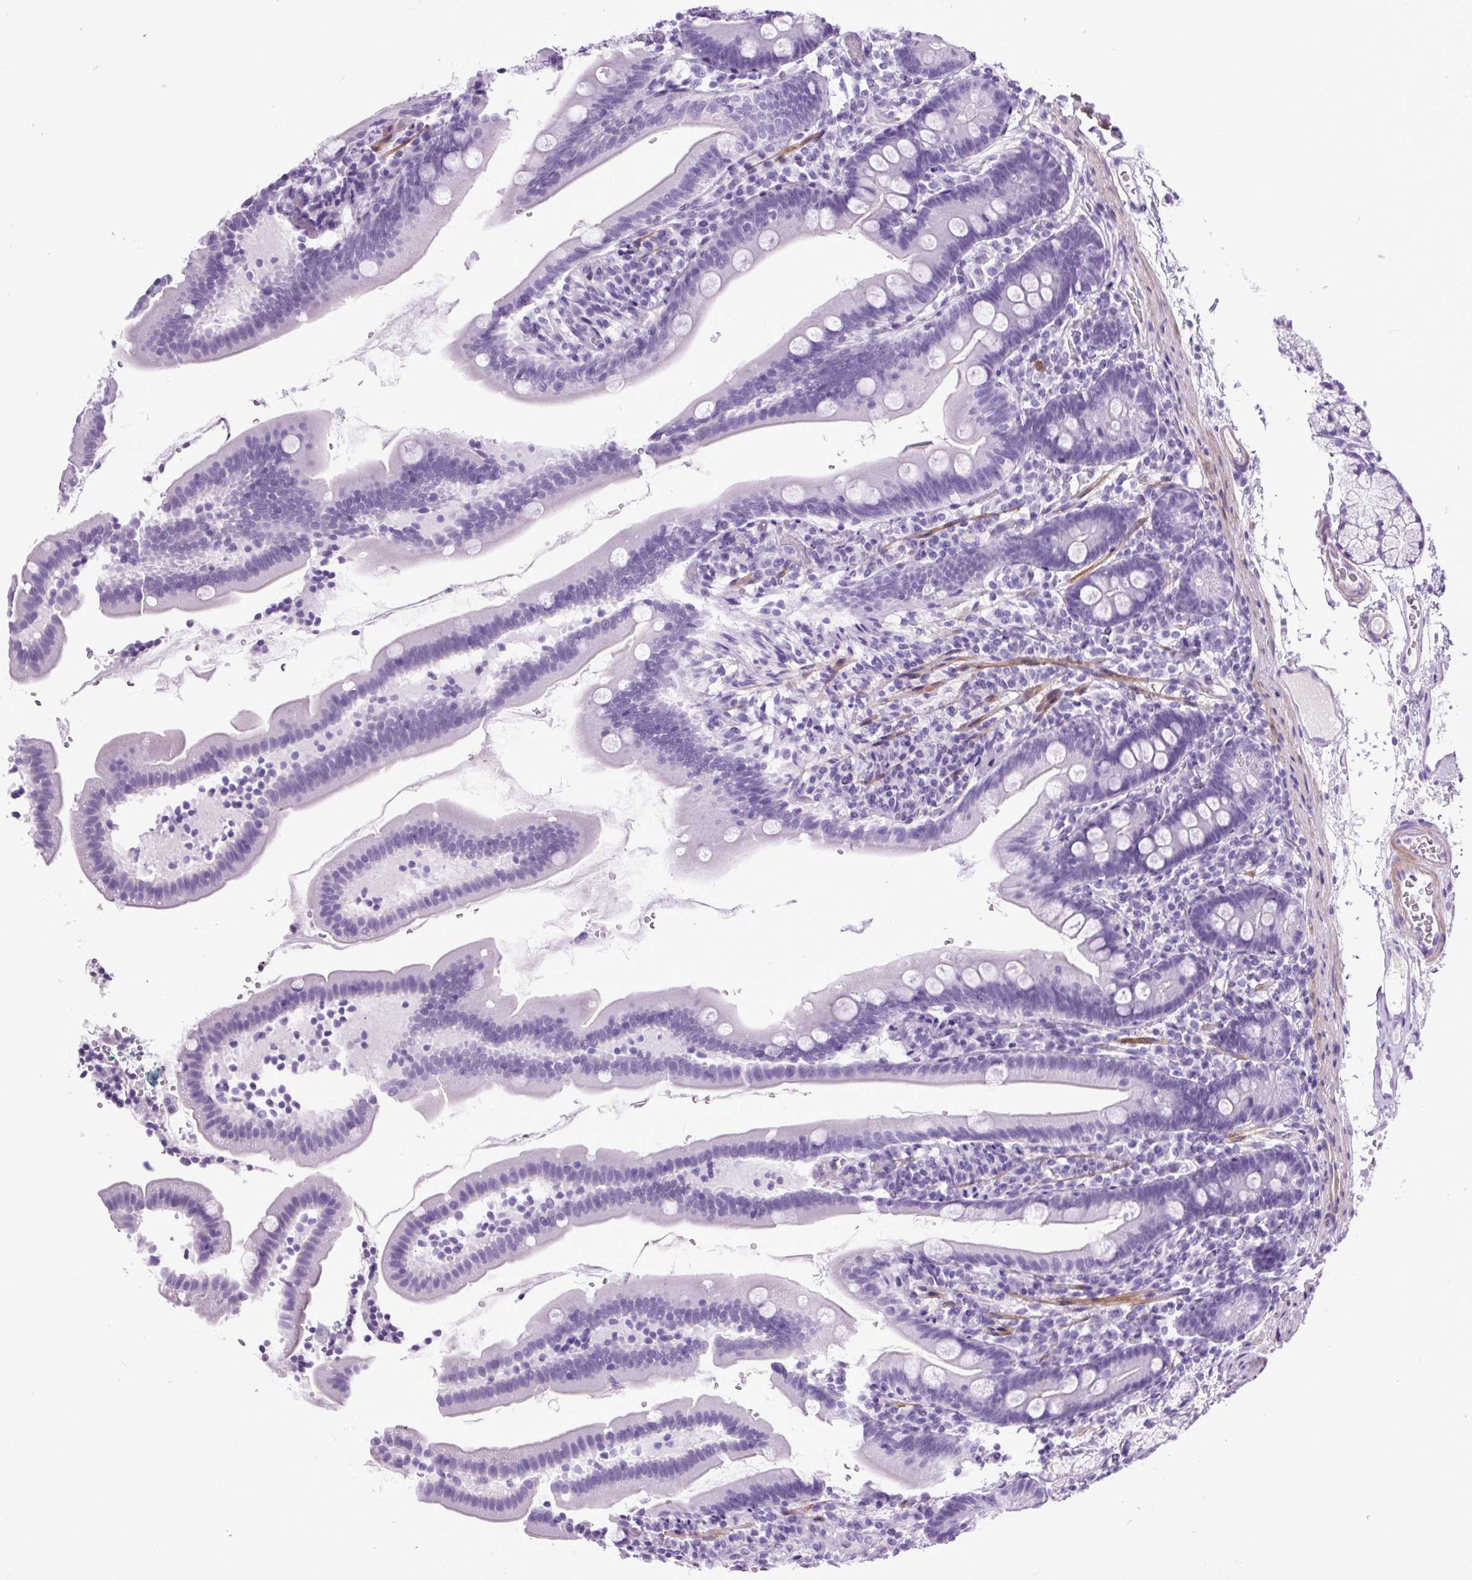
{"staining": {"intensity": "negative", "quantity": "none", "location": "none"}, "tissue": "duodenum", "cell_type": "Glandular cells", "image_type": "normal", "snomed": [{"axis": "morphology", "description": "Normal tissue, NOS"}, {"axis": "topography", "description": "Duodenum"}], "caption": "DAB (3,3'-diaminobenzidine) immunohistochemical staining of unremarkable human duodenum displays no significant positivity in glandular cells. (Stains: DAB (3,3'-diaminobenzidine) IHC with hematoxylin counter stain, Microscopy: brightfield microscopy at high magnification).", "gene": "DPP6", "patient": {"sex": "female", "age": 67}}